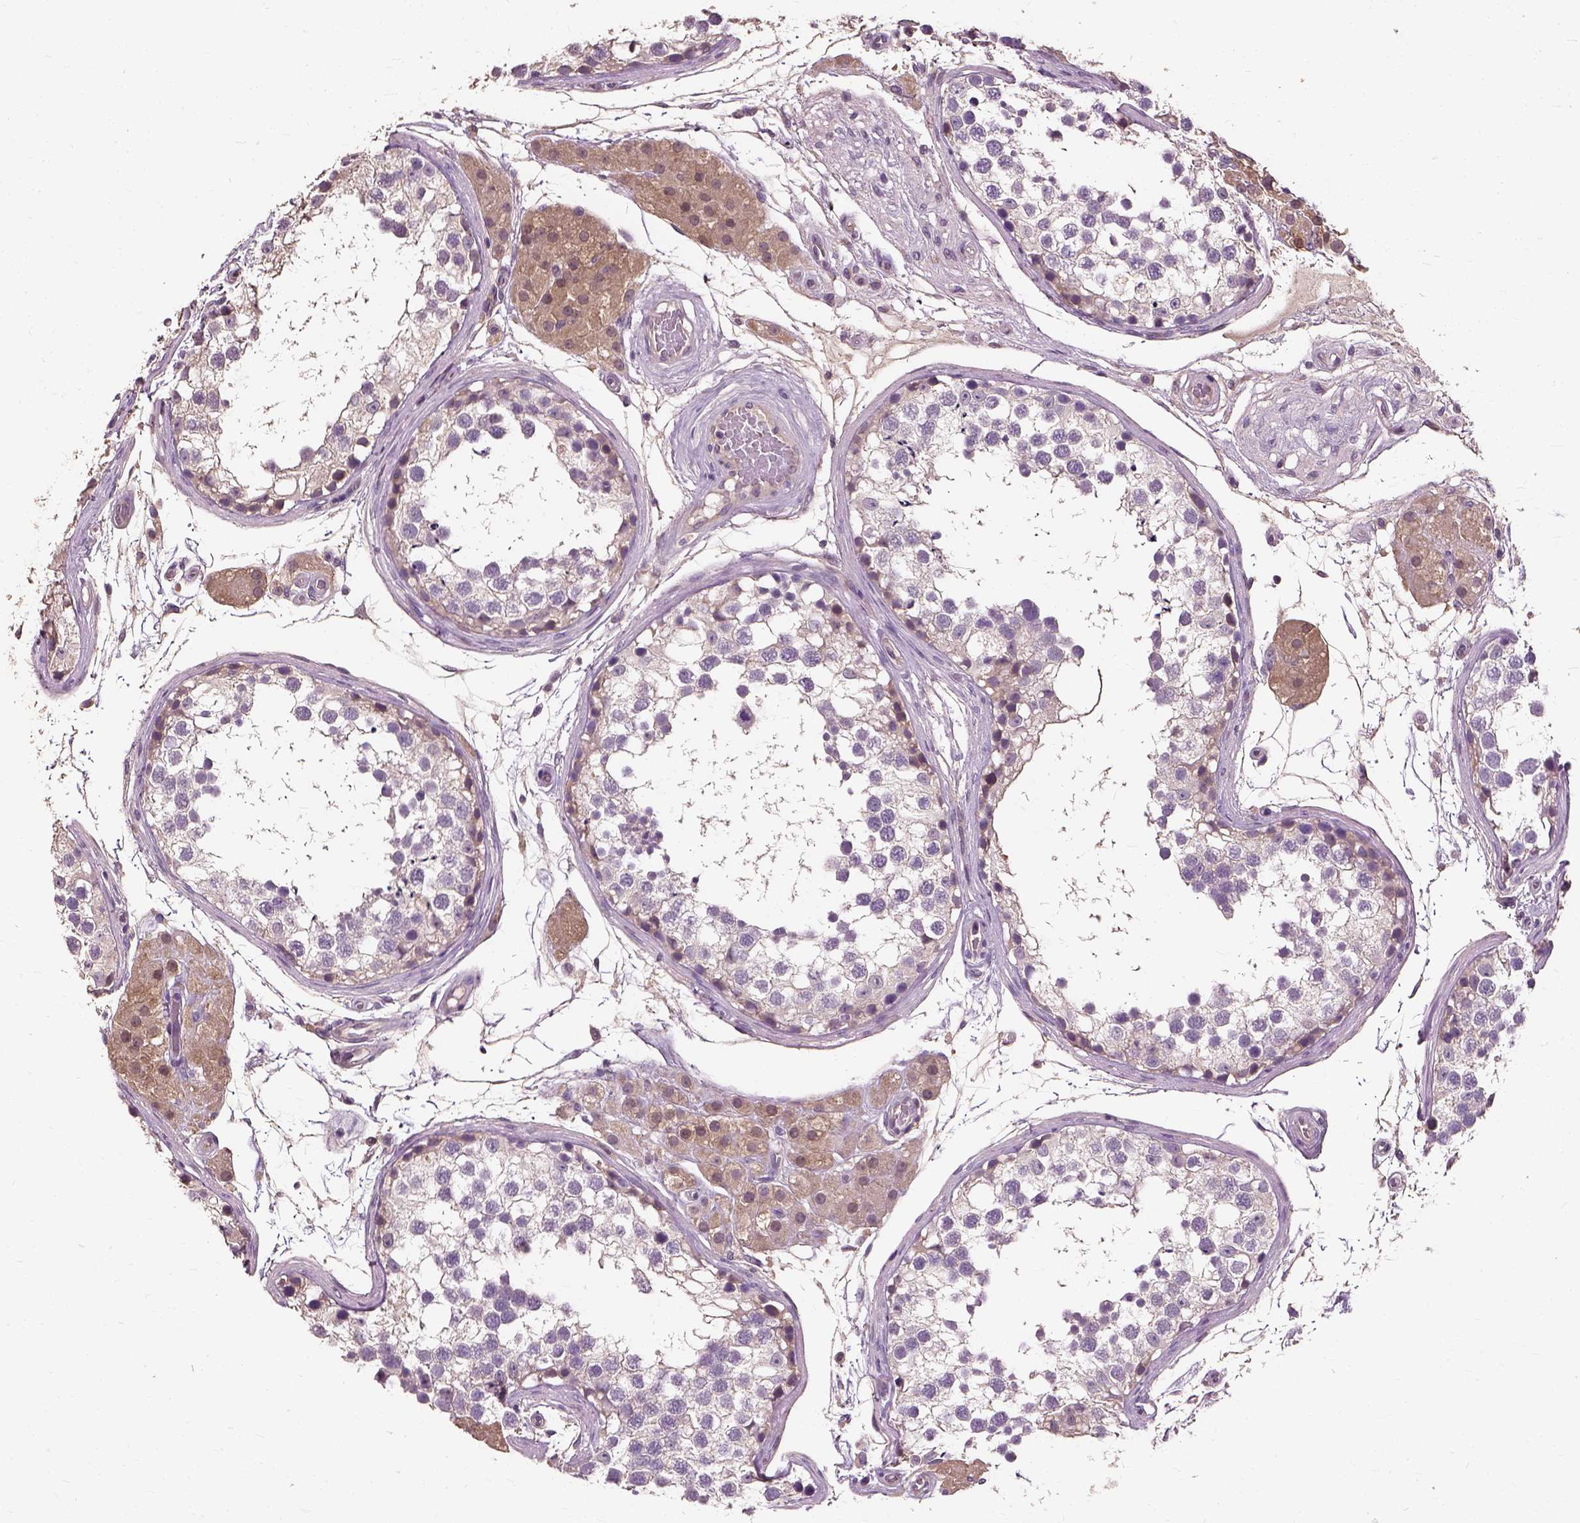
{"staining": {"intensity": "weak", "quantity": "<25%", "location": "cytoplasmic/membranous"}, "tissue": "testis", "cell_type": "Cells in seminiferous ducts", "image_type": "normal", "snomed": [{"axis": "morphology", "description": "Normal tissue, NOS"}, {"axis": "morphology", "description": "Seminoma, NOS"}, {"axis": "topography", "description": "Testis"}], "caption": "The photomicrograph displays no significant positivity in cells in seminiferous ducts of testis. (IHC, brightfield microscopy, high magnification).", "gene": "PEA15", "patient": {"sex": "male", "age": 65}}